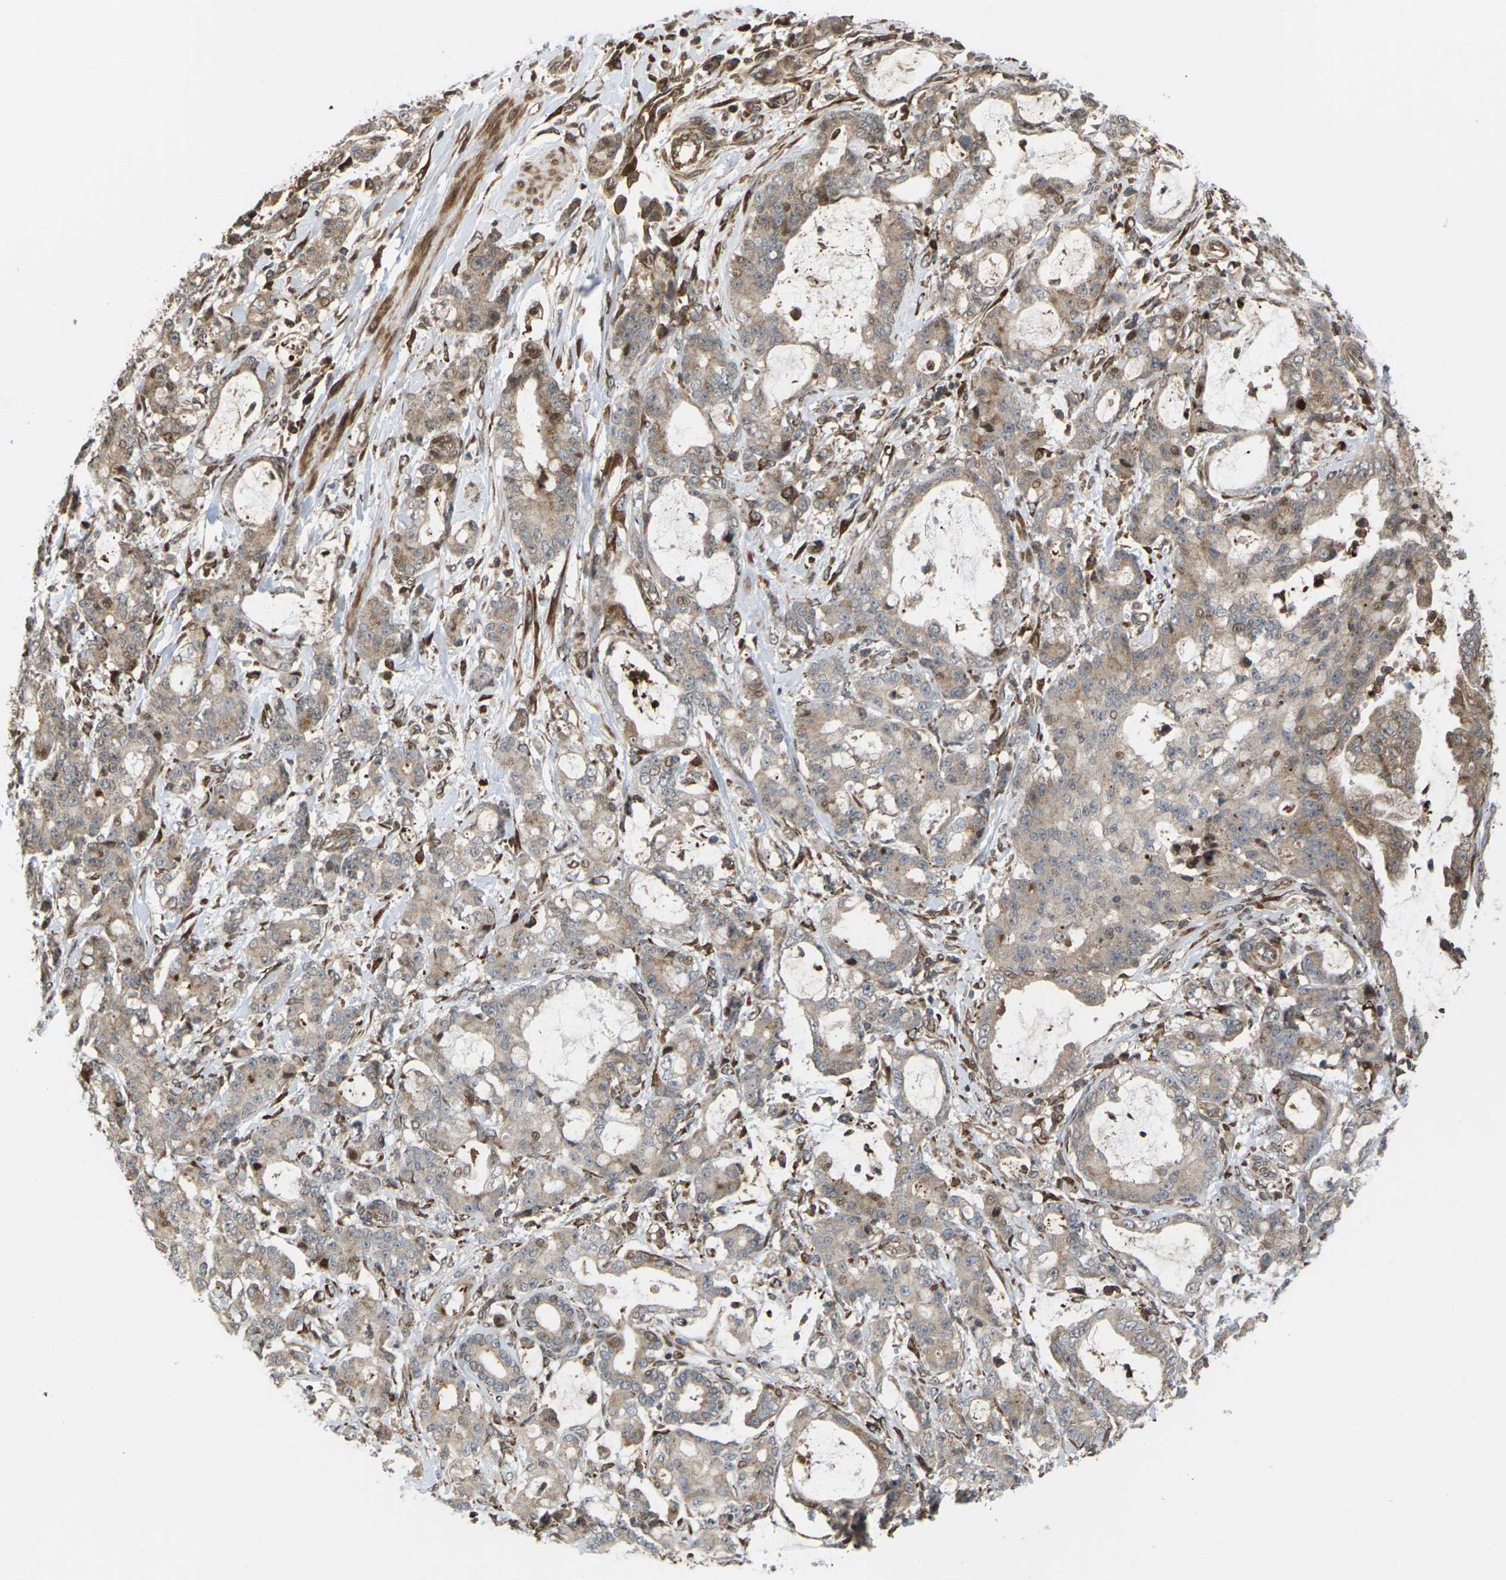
{"staining": {"intensity": "moderate", "quantity": "25%-75%", "location": "cytoplasmic/membranous"}, "tissue": "pancreatic cancer", "cell_type": "Tumor cells", "image_type": "cancer", "snomed": [{"axis": "morphology", "description": "Adenocarcinoma, NOS"}, {"axis": "topography", "description": "Pancreas"}], "caption": "About 25%-75% of tumor cells in pancreatic cancer (adenocarcinoma) display moderate cytoplasmic/membranous protein staining as visualized by brown immunohistochemical staining.", "gene": "ROBO1", "patient": {"sex": "female", "age": 73}}